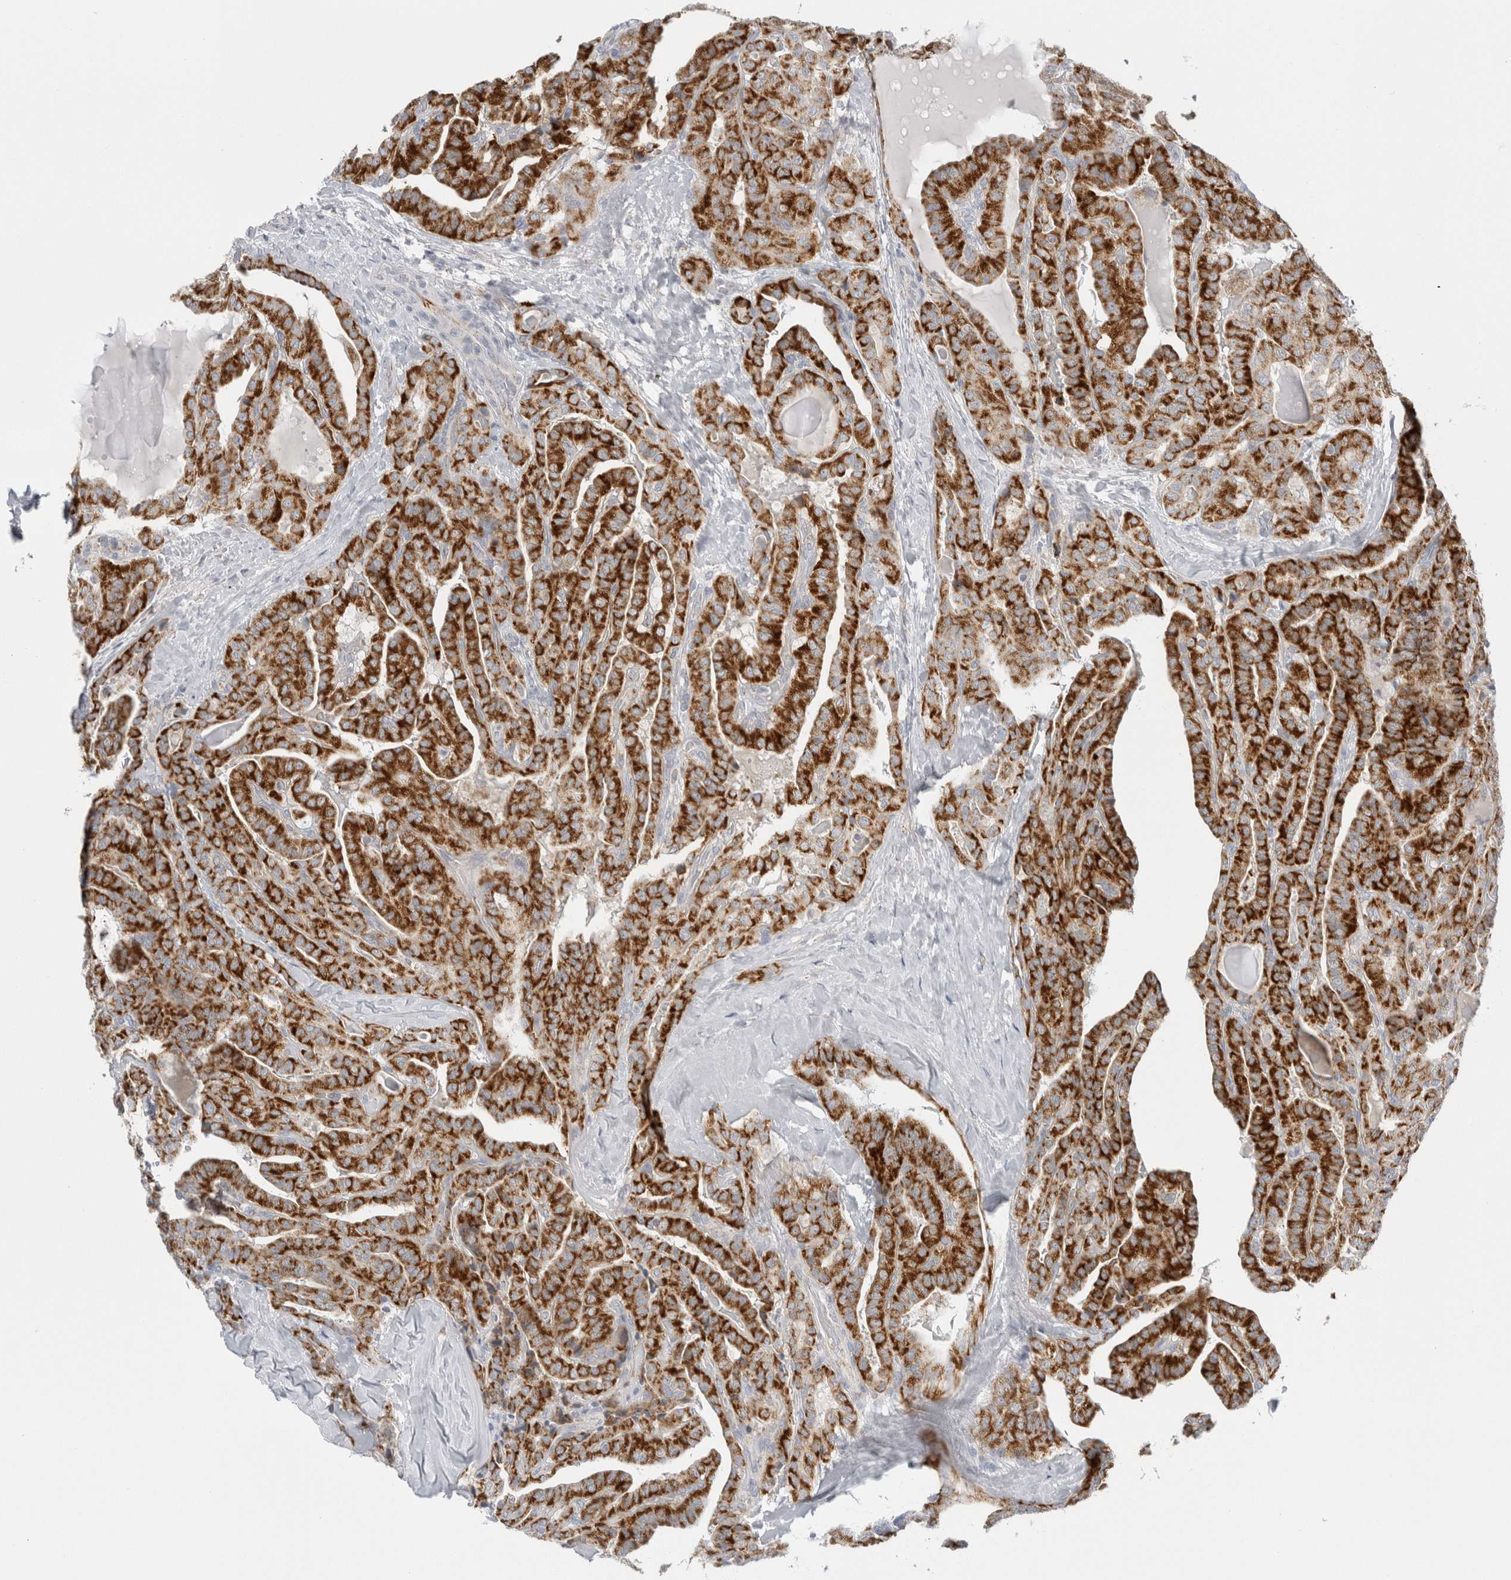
{"staining": {"intensity": "strong", "quantity": ">75%", "location": "cytoplasmic/membranous"}, "tissue": "thyroid cancer", "cell_type": "Tumor cells", "image_type": "cancer", "snomed": [{"axis": "morphology", "description": "Papillary adenocarcinoma, NOS"}, {"axis": "topography", "description": "Thyroid gland"}], "caption": "IHC (DAB) staining of human thyroid cancer shows strong cytoplasmic/membranous protein positivity in about >75% of tumor cells.", "gene": "FAHD1", "patient": {"sex": "male", "age": 77}}